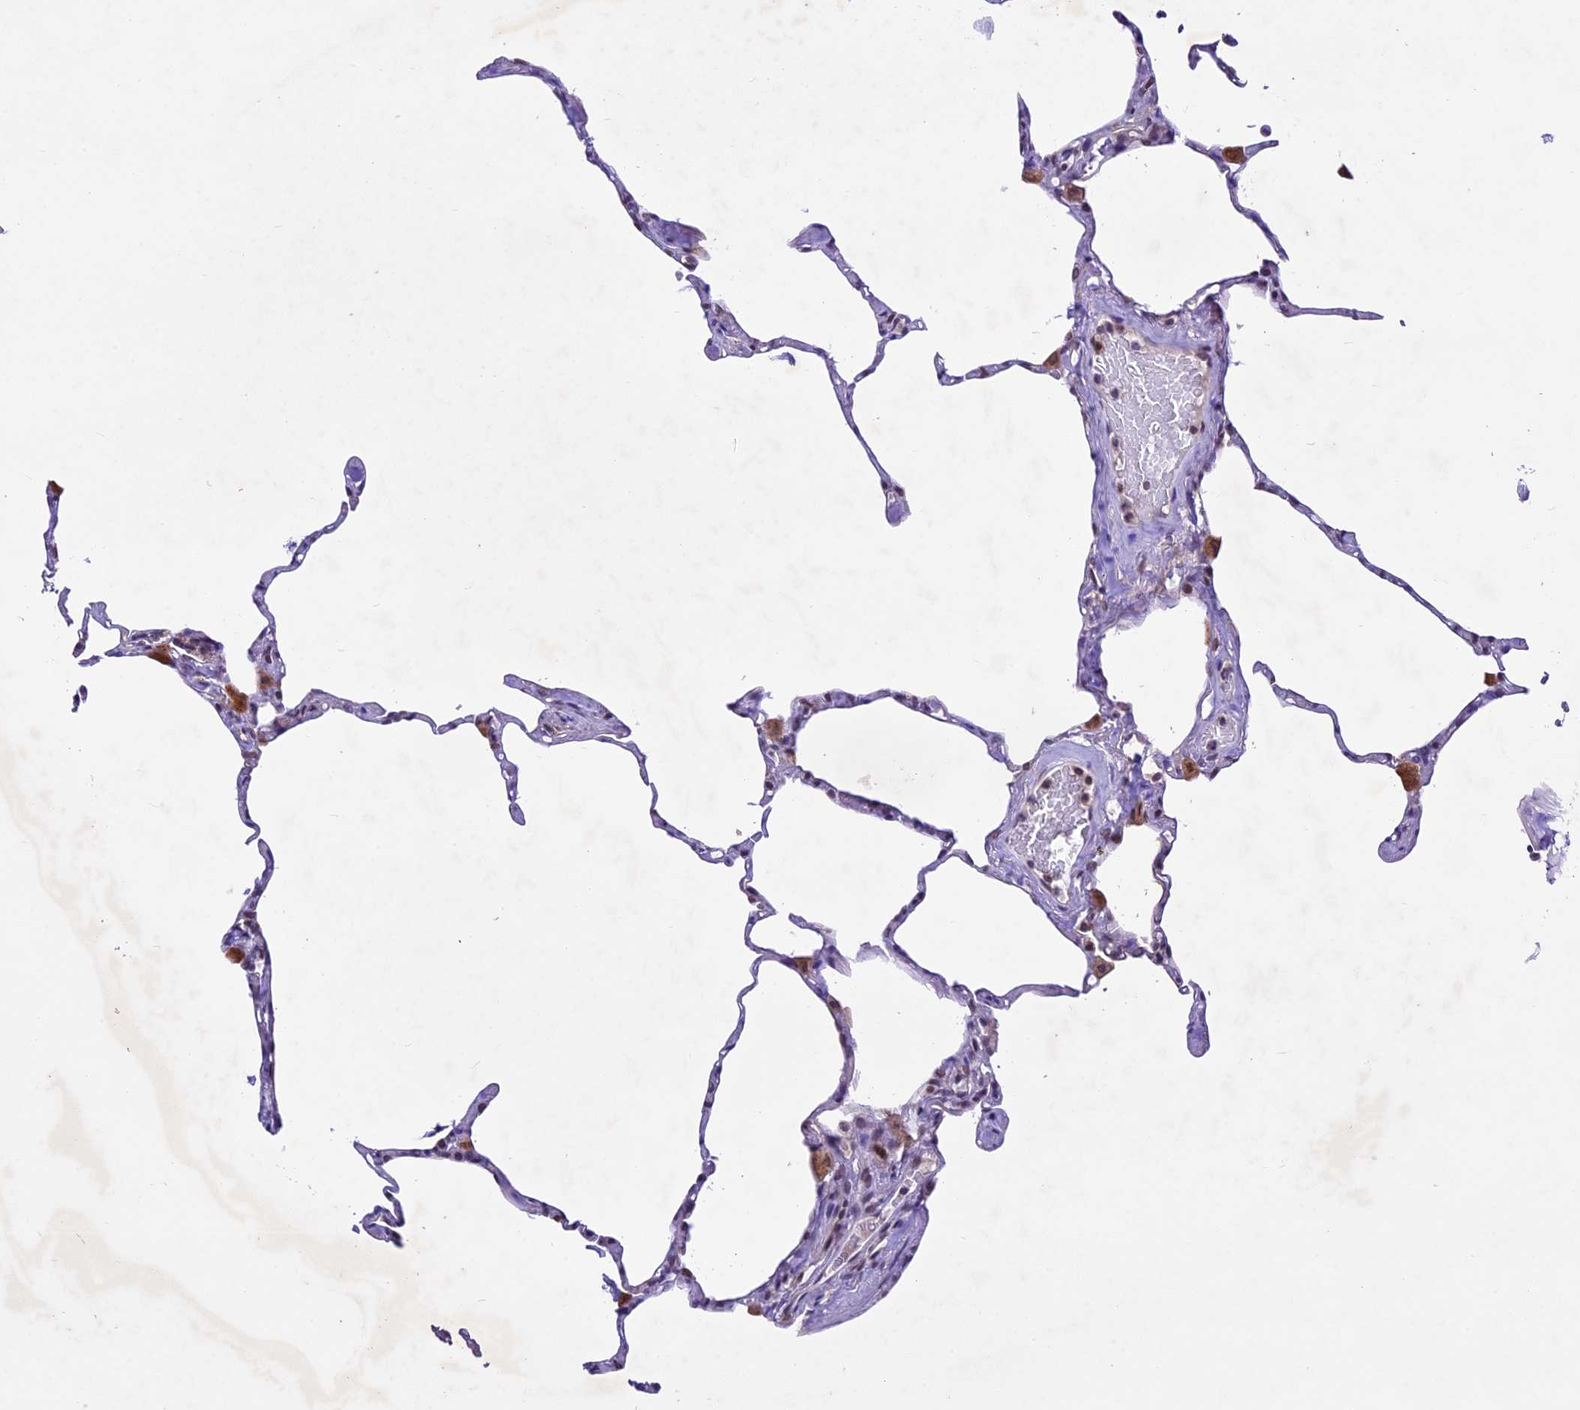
{"staining": {"intensity": "negative", "quantity": "none", "location": "none"}, "tissue": "lung", "cell_type": "Alveolar cells", "image_type": "normal", "snomed": [{"axis": "morphology", "description": "Normal tissue, NOS"}, {"axis": "topography", "description": "Lung"}], "caption": "Alveolar cells are negative for brown protein staining in normal lung. Brightfield microscopy of immunohistochemistry stained with DAB (3,3'-diaminobenzidine) (brown) and hematoxylin (blue), captured at high magnification.", "gene": "SHKBP1", "patient": {"sex": "male", "age": 65}}